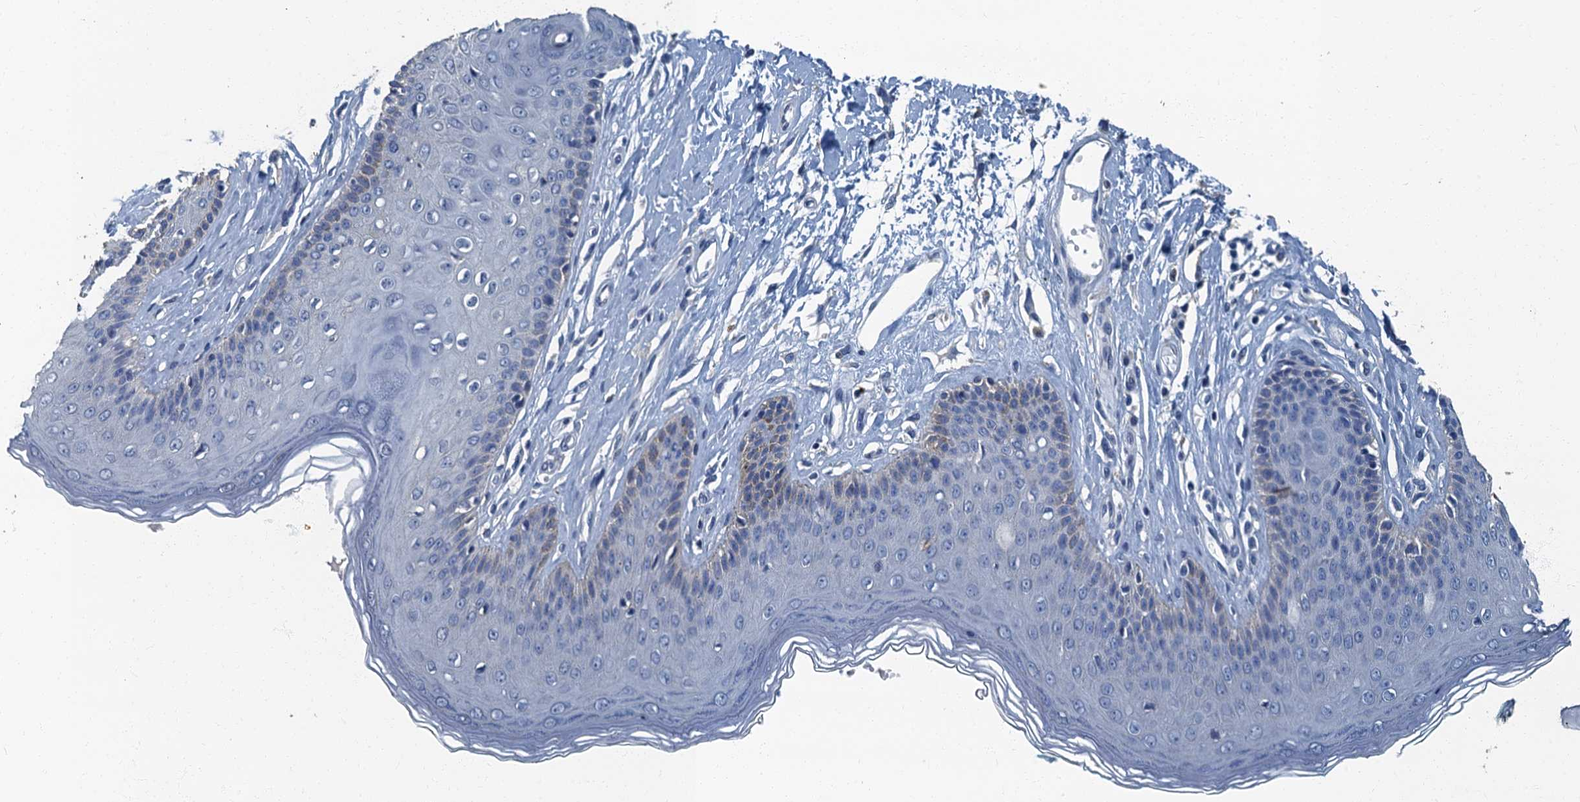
{"staining": {"intensity": "negative", "quantity": "none", "location": "none"}, "tissue": "skin", "cell_type": "Epidermal cells", "image_type": "normal", "snomed": [{"axis": "morphology", "description": "Normal tissue, NOS"}, {"axis": "morphology", "description": "Squamous cell carcinoma, NOS"}, {"axis": "topography", "description": "Vulva"}], "caption": "Epidermal cells are negative for brown protein staining in unremarkable skin.", "gene": "GADL1", "patient": {"sex": "female", "age": 85}}